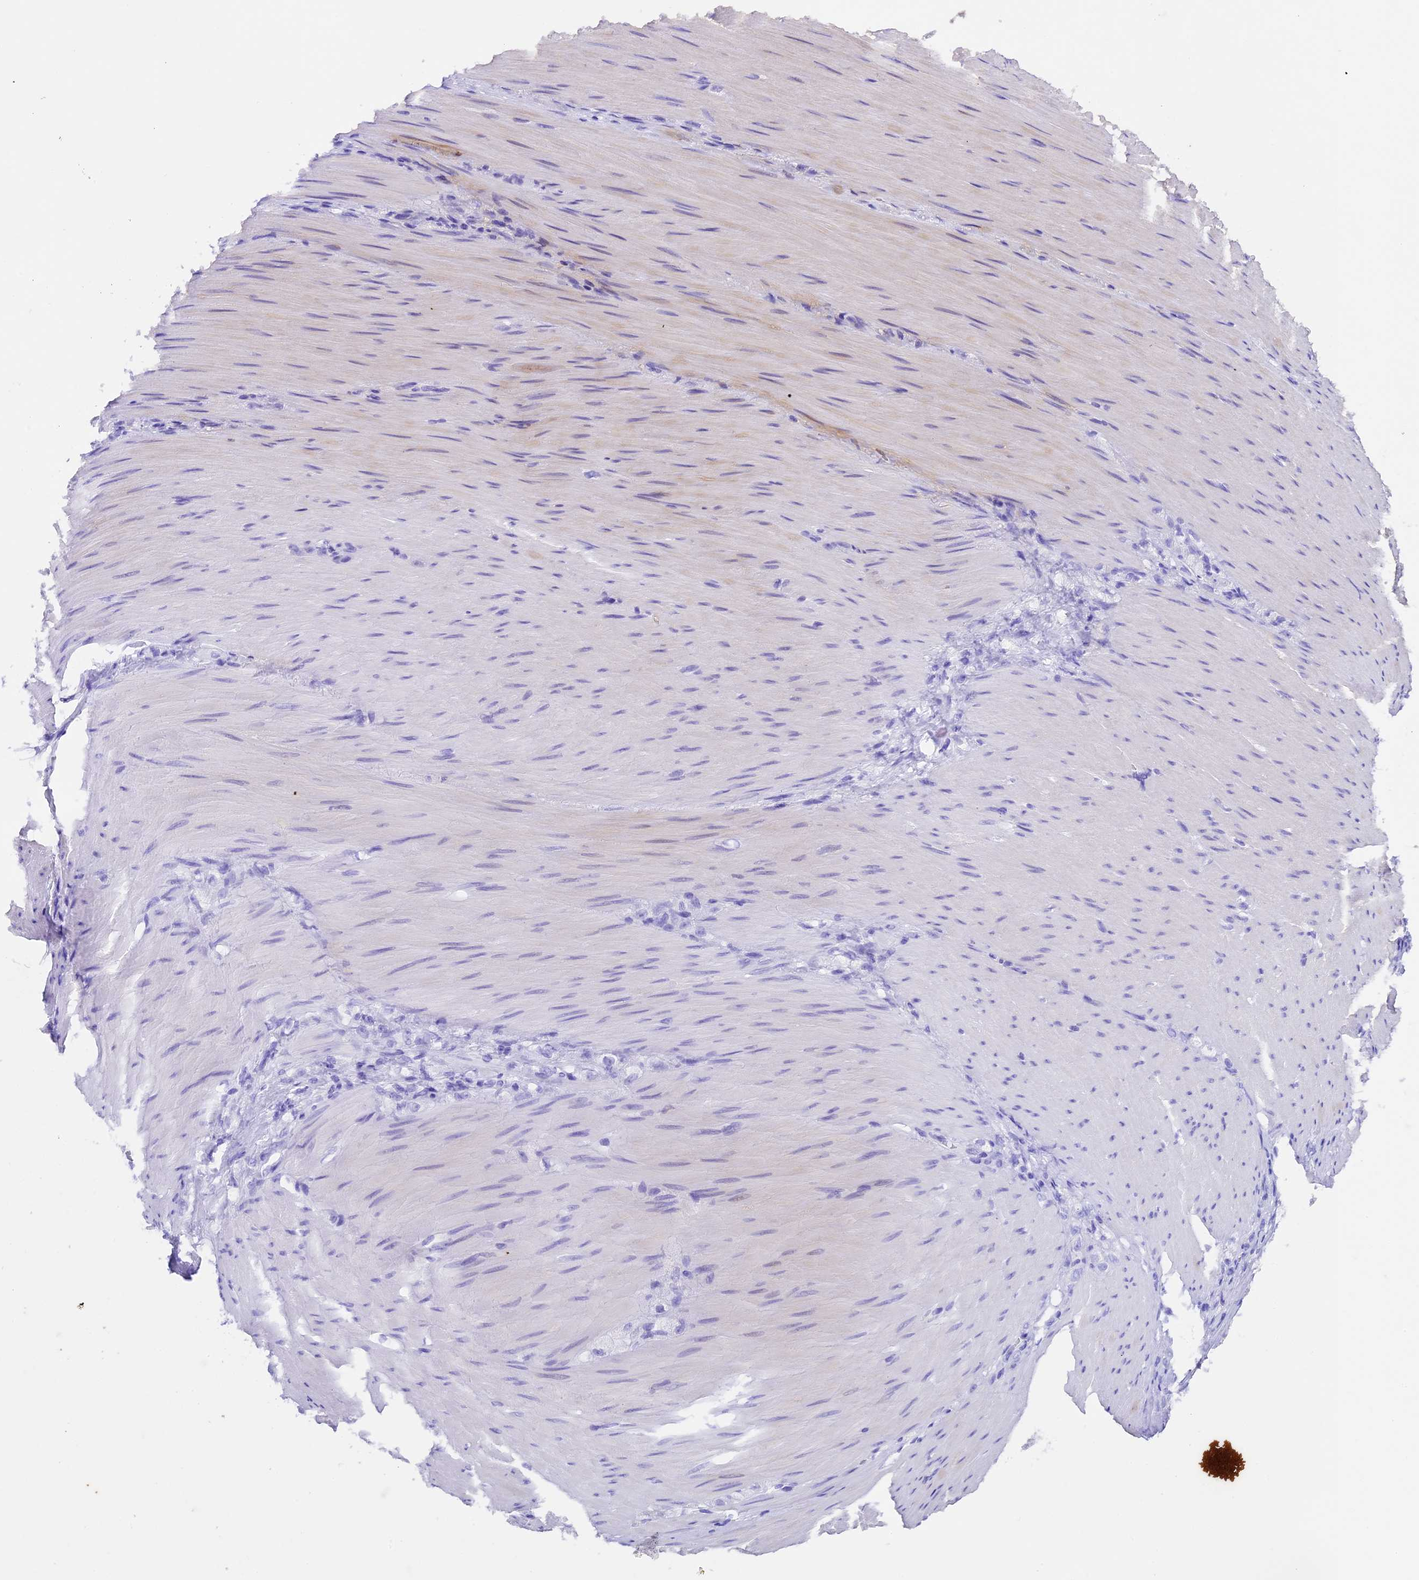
{"staining": {"intensity": "negative", "quantity": "none", "location": "none"}, "tissue": "stomach cancer", "cell_type": "Tumor cells", "image_type": "cancer", "snomed": [{"axis": "morphology", "description": "Normal tissue, NOS"}, {"axis": "morphology", "description": "Adenocarcinoma, NOS"}, {"axis": "topography", "description": "Stomach"}], "caption": "A high-resolution image shows immunohistochemistry staining of stomach adenocarcinoma, which demonstrates no significant staining in tumor cells.", "gene": "TBC1D1", "patient": {"sex": "male", "age": 82}}